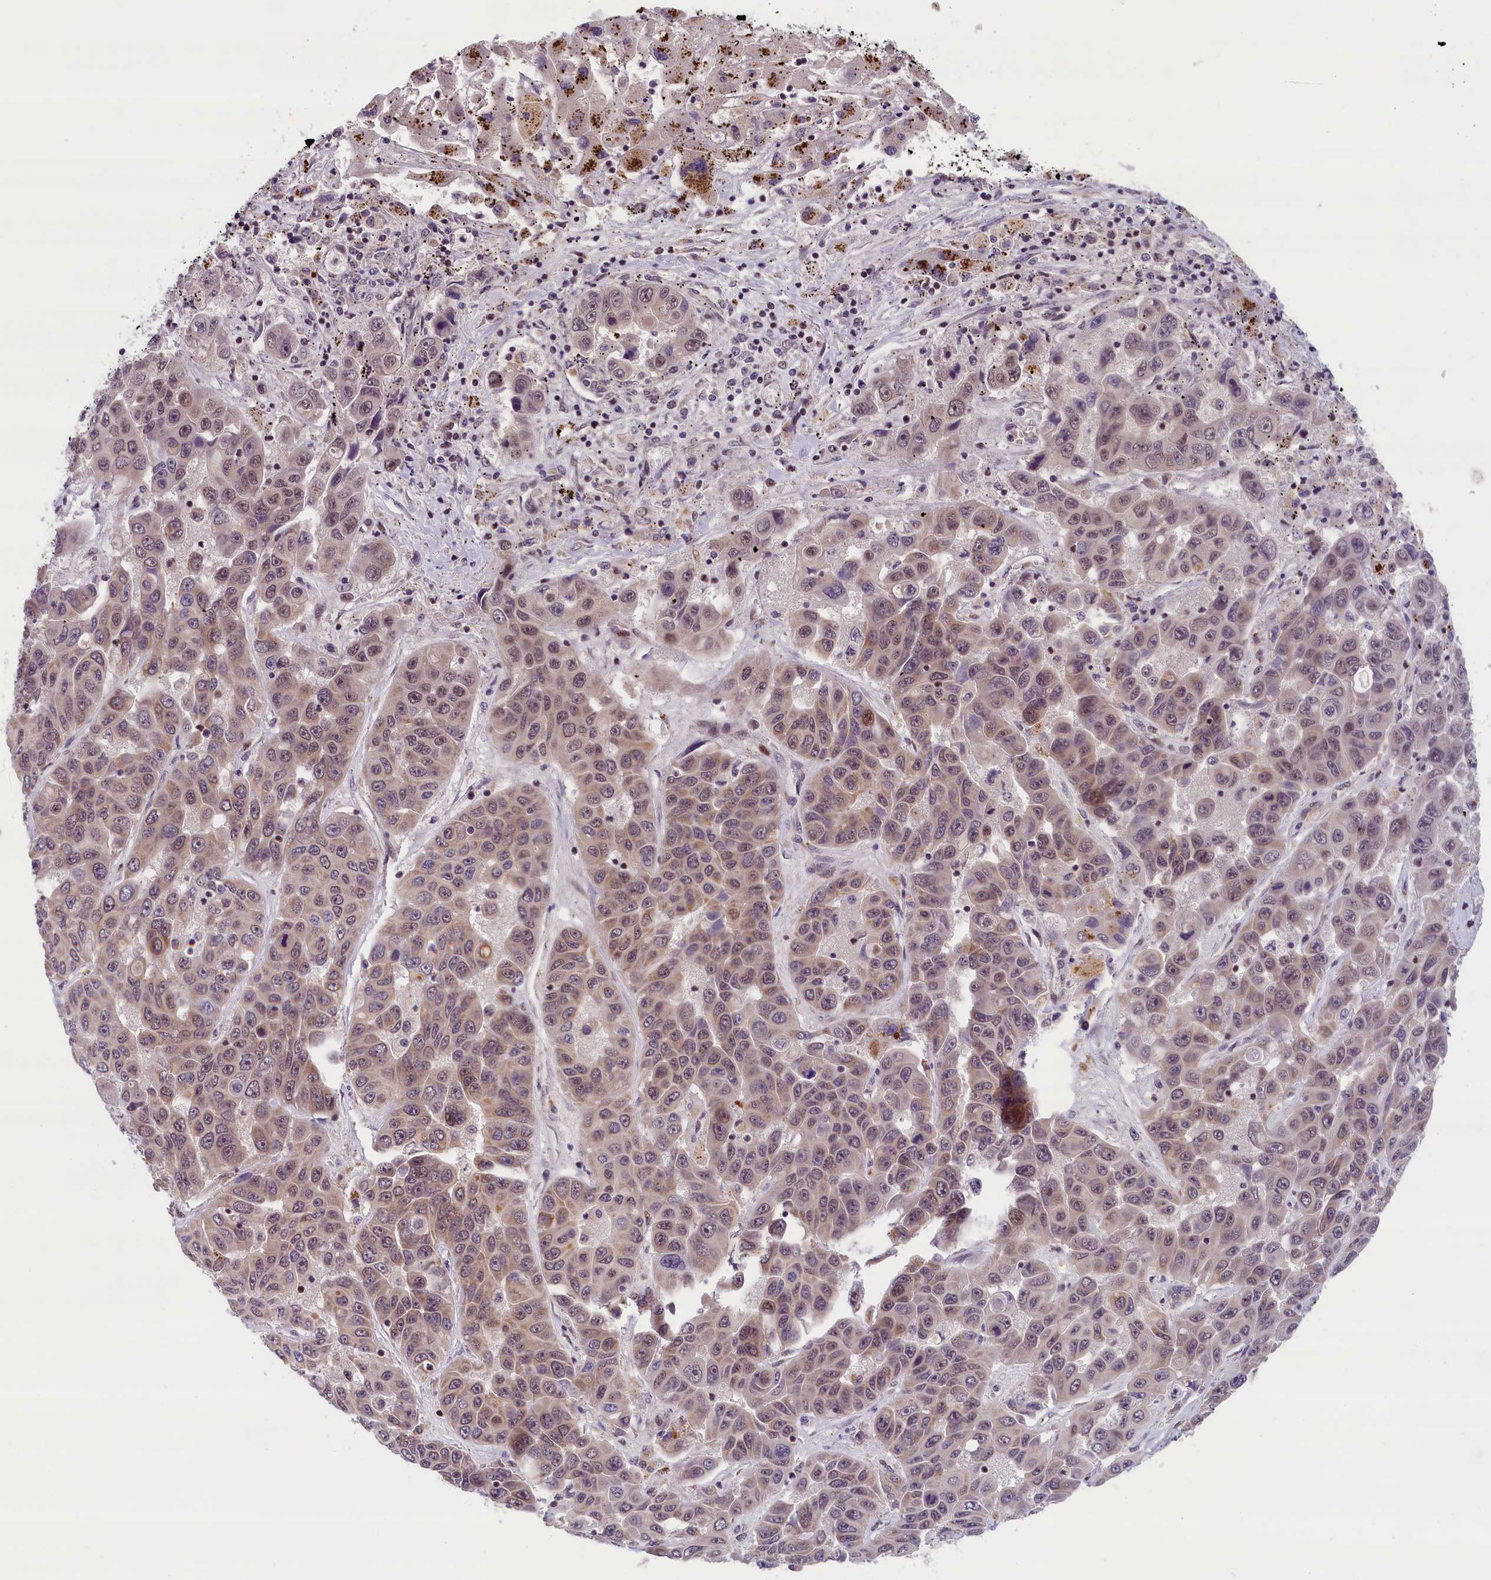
{"staining": {"intensity": "weak", "quantity": ">75%", "location": "cytoplasmic/membranous,nuclear"}, "tissue": "liver cancer", "cell_type": "Tumor cells", "image_type": "cancer", "snomed": [{"axis": "morphology", "description": "Cholangiocarcinoma"}, {"axis": "topography", "description": "Liver"}], "caption": "Immunohistochemistry (IHC) (DAB) staining of liver cancer demonstrates weak cytoplasmic/membranous and nuclear protein staining in about >75% of tumor cells.", "gene": "KCNK6", "patient": {"sex": "female", "age": 52}}